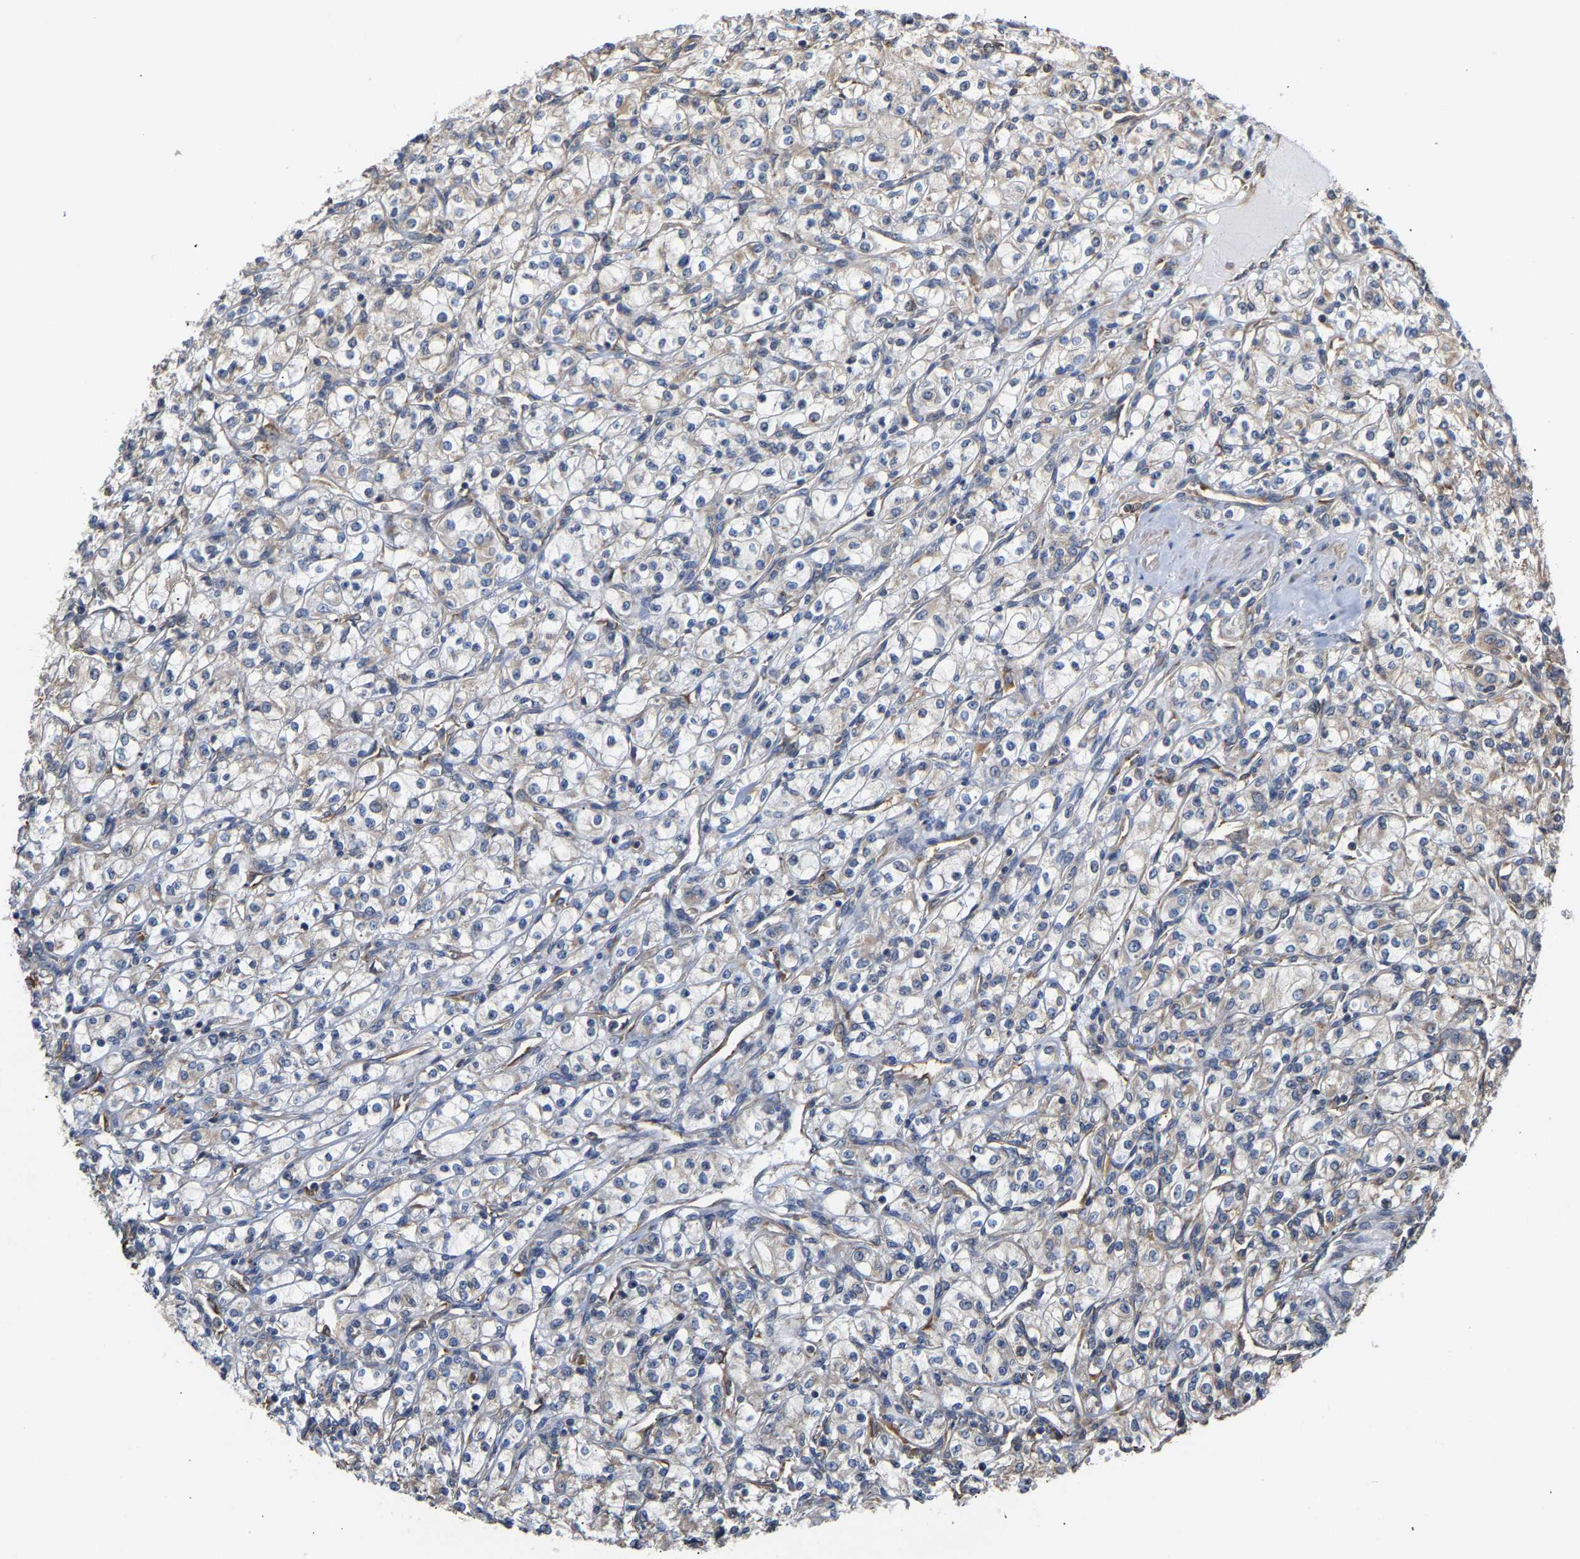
{"staining": {"intensity": "negative", "quantity": "none", "location": "none"}, "tissue": "renal cancer", "cell_type": "Tumor cells", "image_type": "cancer", "snomed": [{"axis": "morphology", "description": "Adenocarcinoma, NOS"}, {"axis": "topography", "description": "Kidney"}], "caption": "Adenocarcinoma (renal) was stained to show a protein in brown. There is no significant expression in tumor cells.", "gene": "ARAP1", "patient": {"sex": "male", "age": 77}}